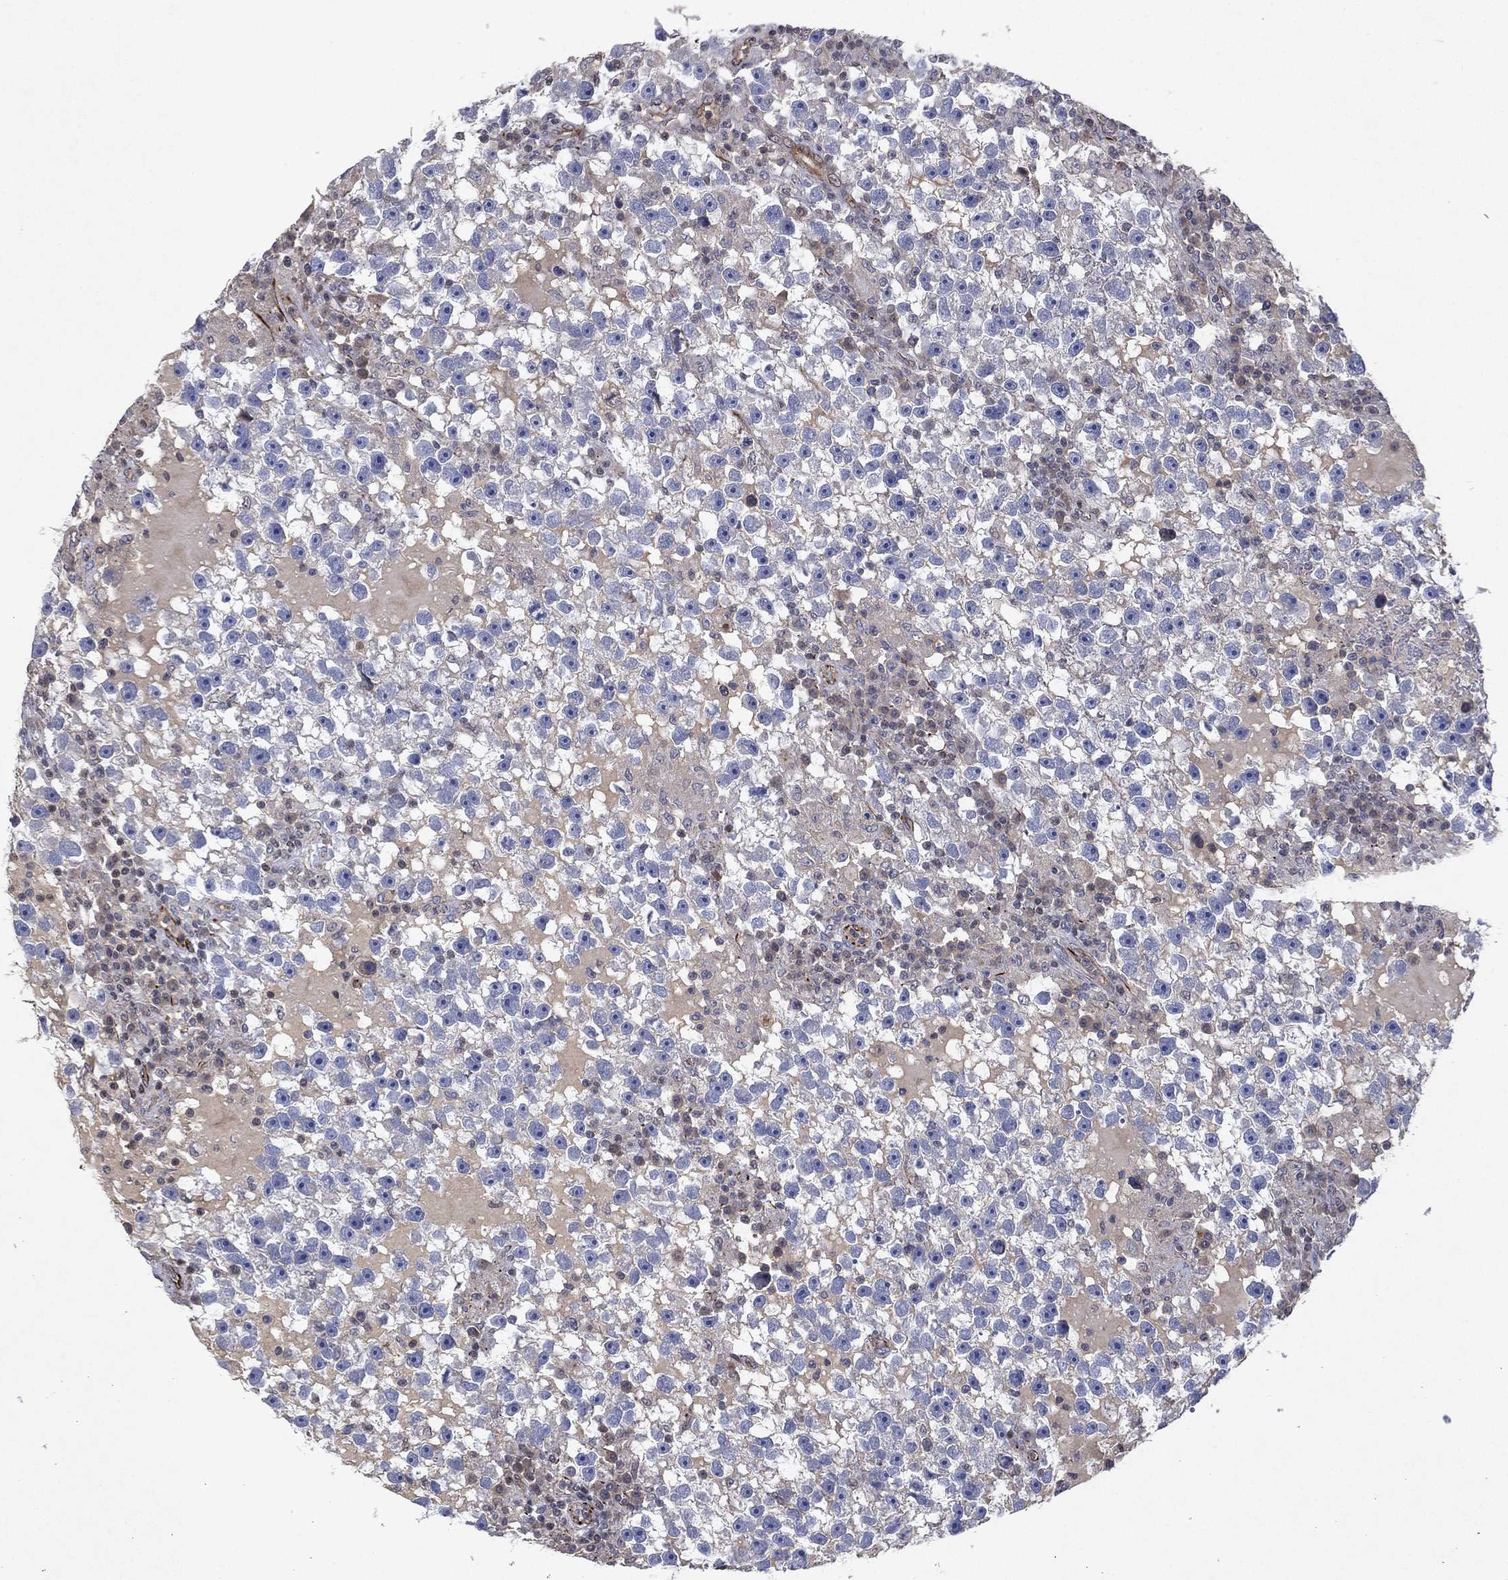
{"staining": {"intensity": "negative", "quantity": "none", "location": "none"}, "tissue": "testis cancer", "cell_type": "Tumor cells", "image_type": "cancer", "snomed": [{"axis": "morphology", "description": "Seminoma, NOS"}, {"axis": "topography", "description": "Testis"}], "caption": "IHC histopathology image of neoplastic tissue: testis seminoma stained with DAB exhibits no significant protein positivity in tumor cells.", "gene": "FLI1", "patient": {"sex": "male", "age": 47}}